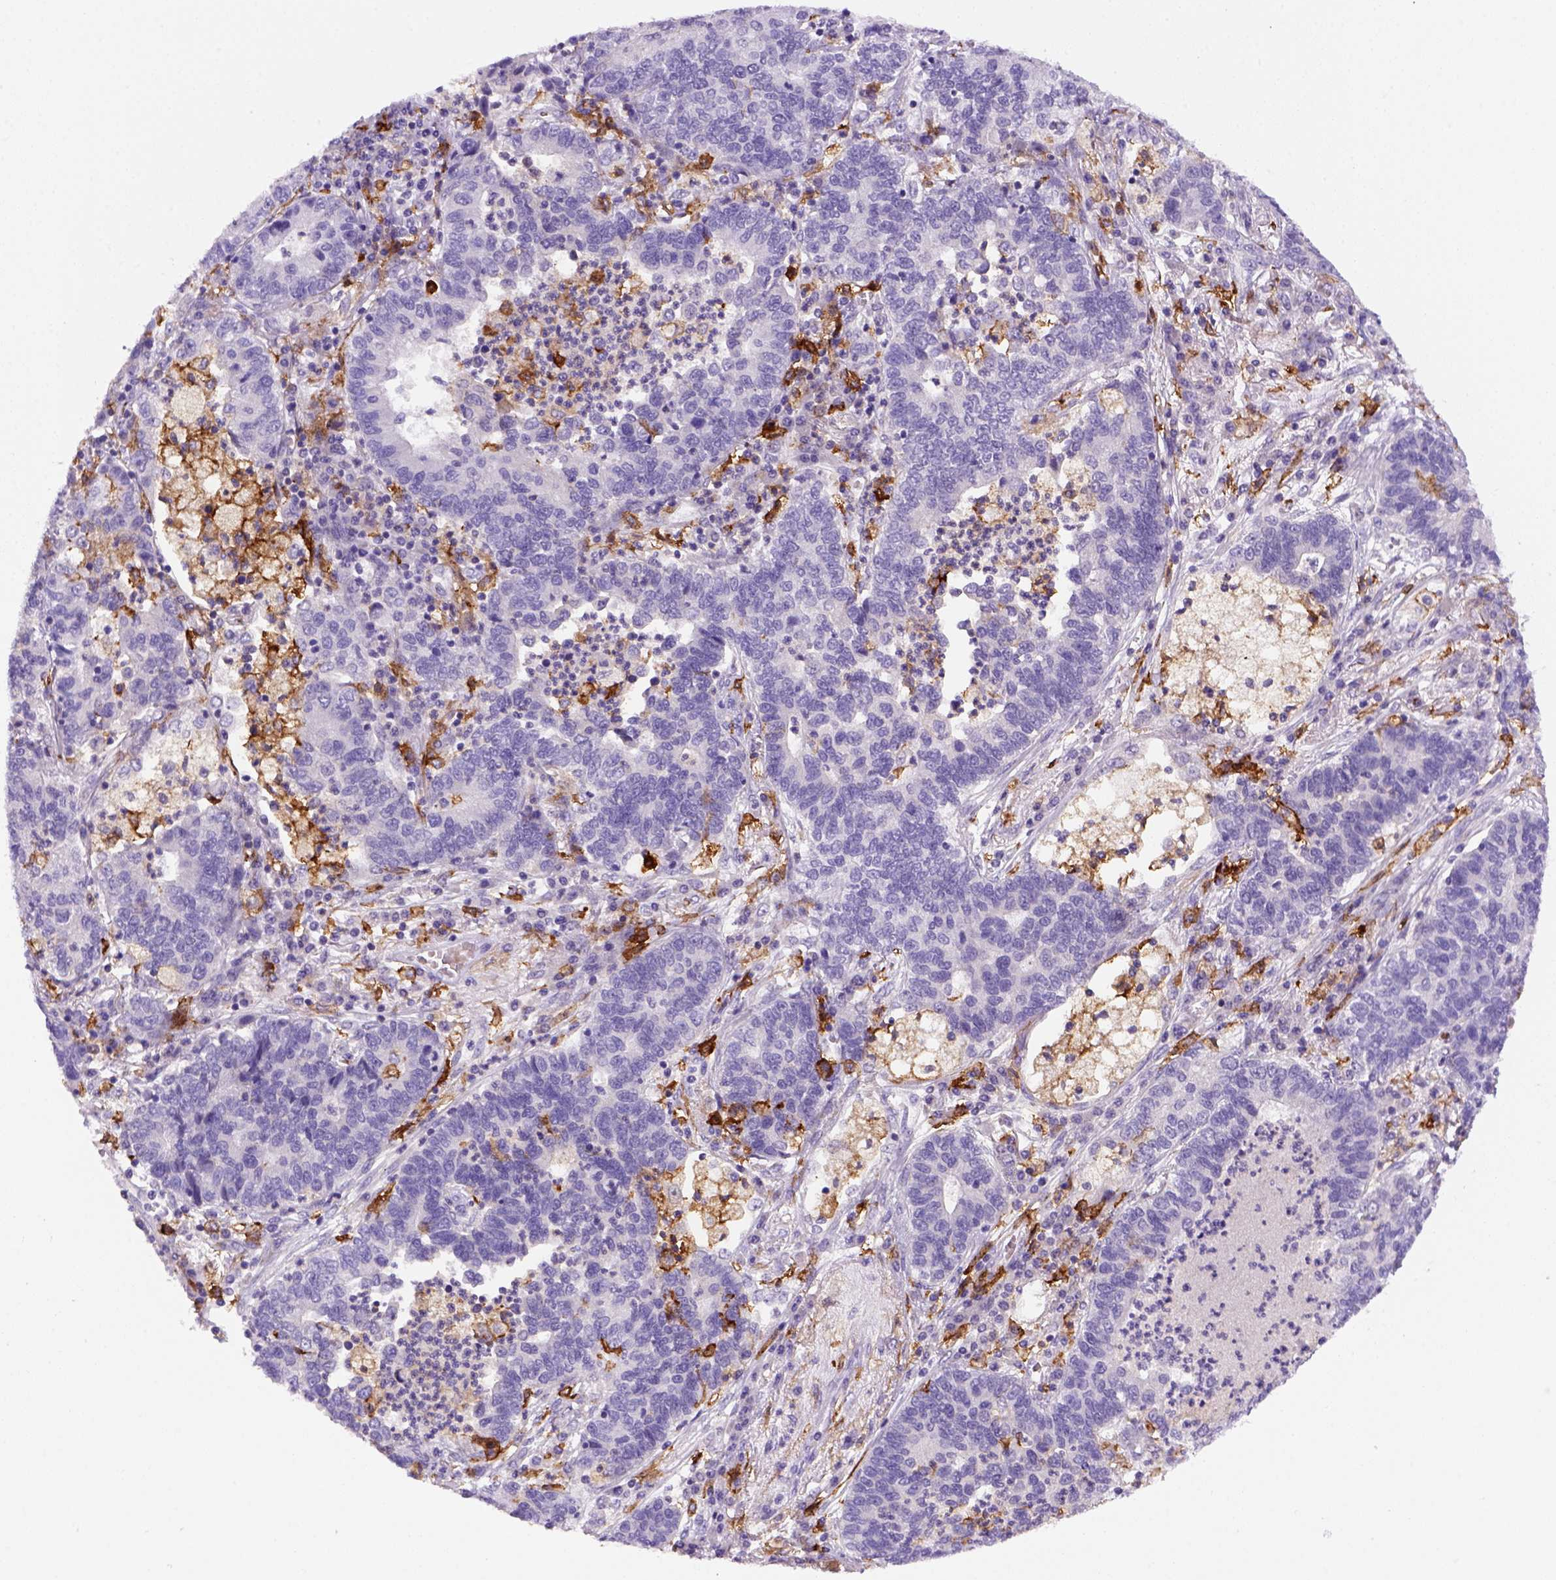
{"staining": {"intensity": "negative", "quantity": "none", "location": "none"}, "tissue": "lung cancer", "cell_type": "Tumor cells", "image_type": "cancer", "snomed": [{"axis": "morphology", "description": "Adenocarcinoma, NOS"}, {"axis": "topography", "description": "Lung"}], "caption": "This is an immunohistochemistry image of human lung cancer. There is no positivity in tumor cells.", "gene": "CD14", "patient": {"sex": "female", "age": 57}}